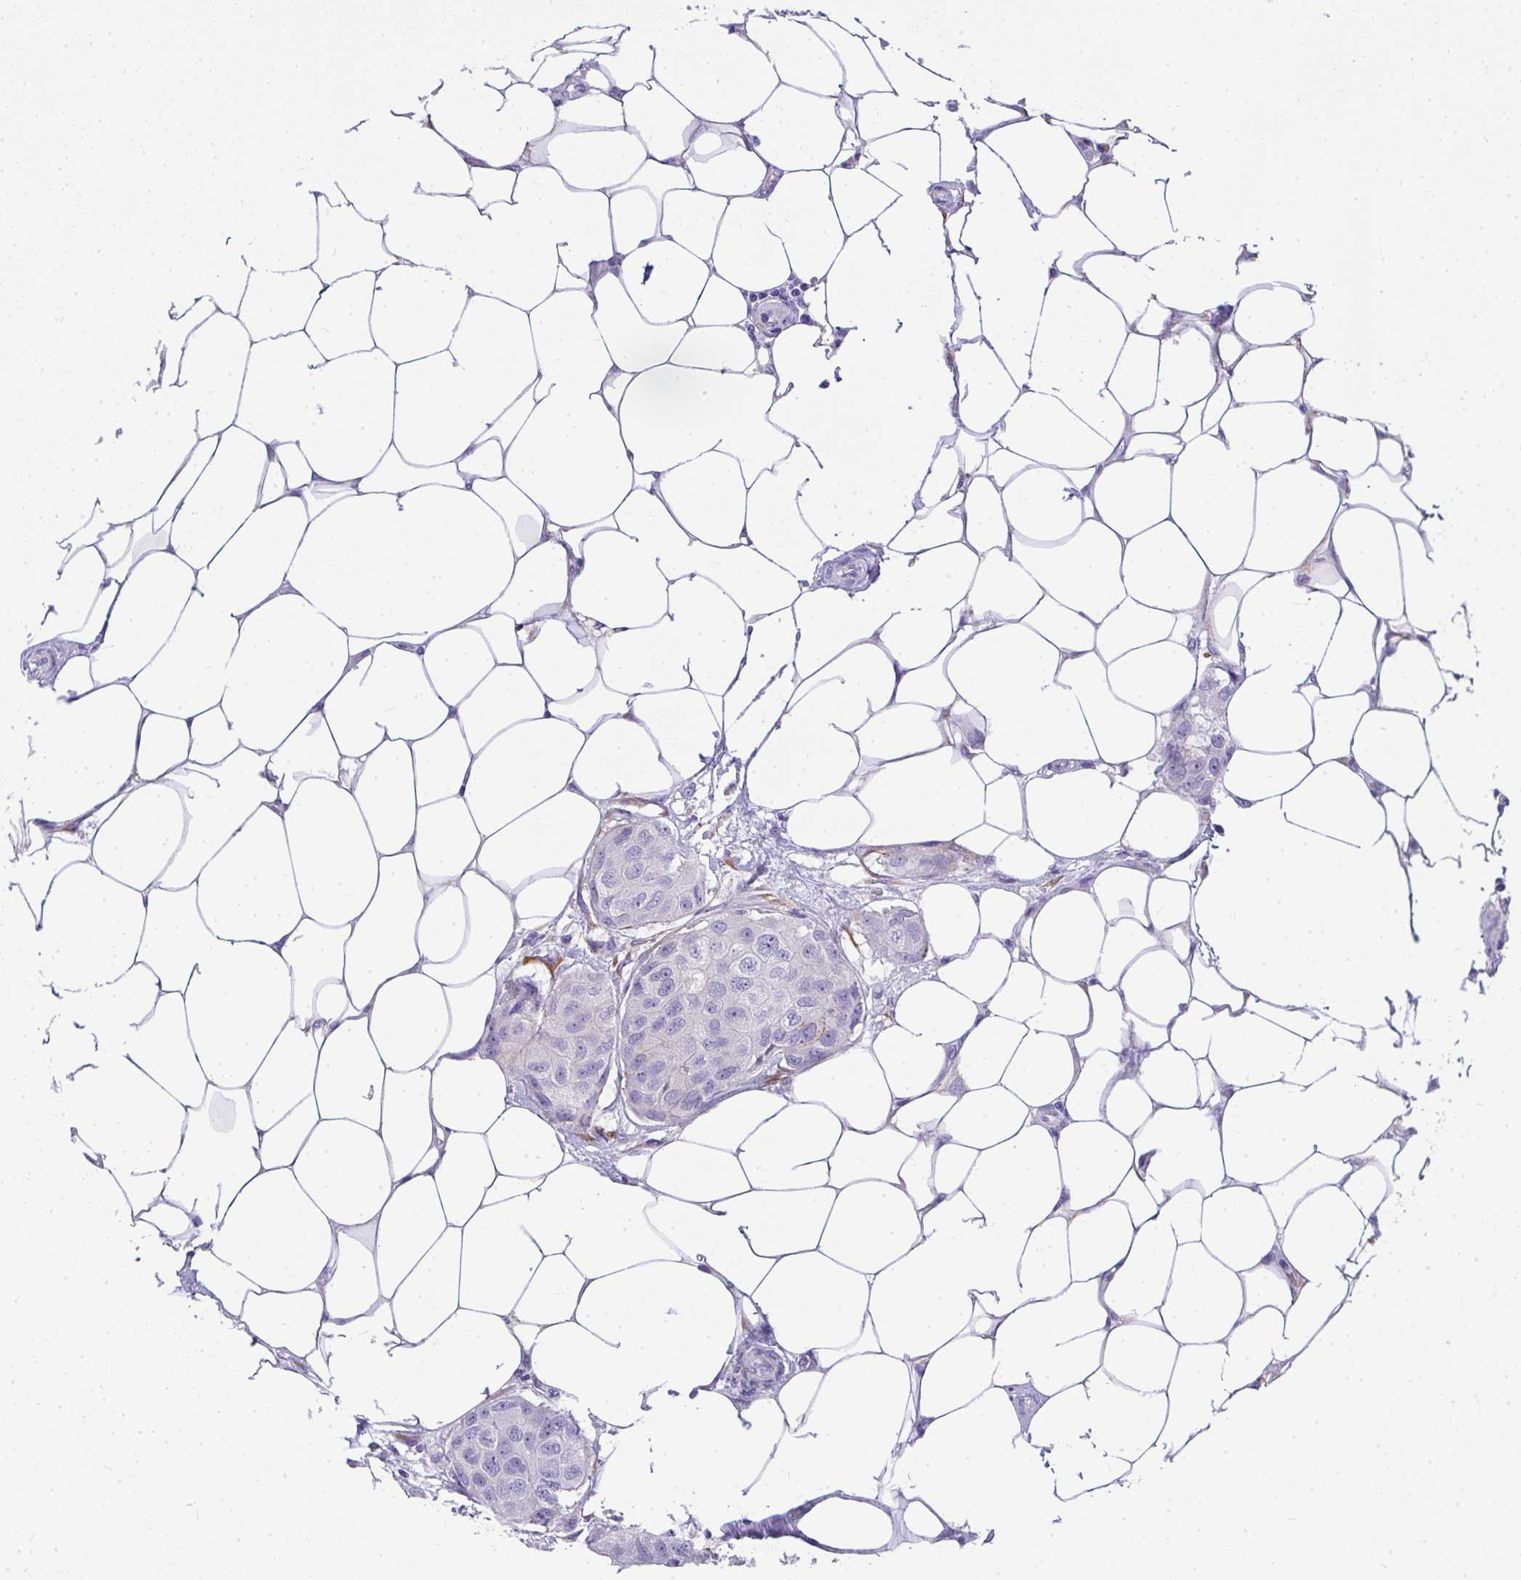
{"staining": {"intensity": "negative", "quantity": "none", "location": "none"}, "tissue": "breast cancer", "cell_type": "Tumor cells", "image_type": "cancer", "snomed": [{"axis": "morphology", "description": "Duct carcinoma"}, {"axis": "topography", "description": "Breast"}, {"axis": "topography", "description": "Lymph node"}], "caption": "Tumor cells show no significant staining in breast cancer. The staining is performed using DAB (3,3'-diaminobenzidine) brown chromogen with nuclei counter-stained in using hematoxylin.", "gene": "ADRA2C", "patient": {"sex": "female", "age": 80}}